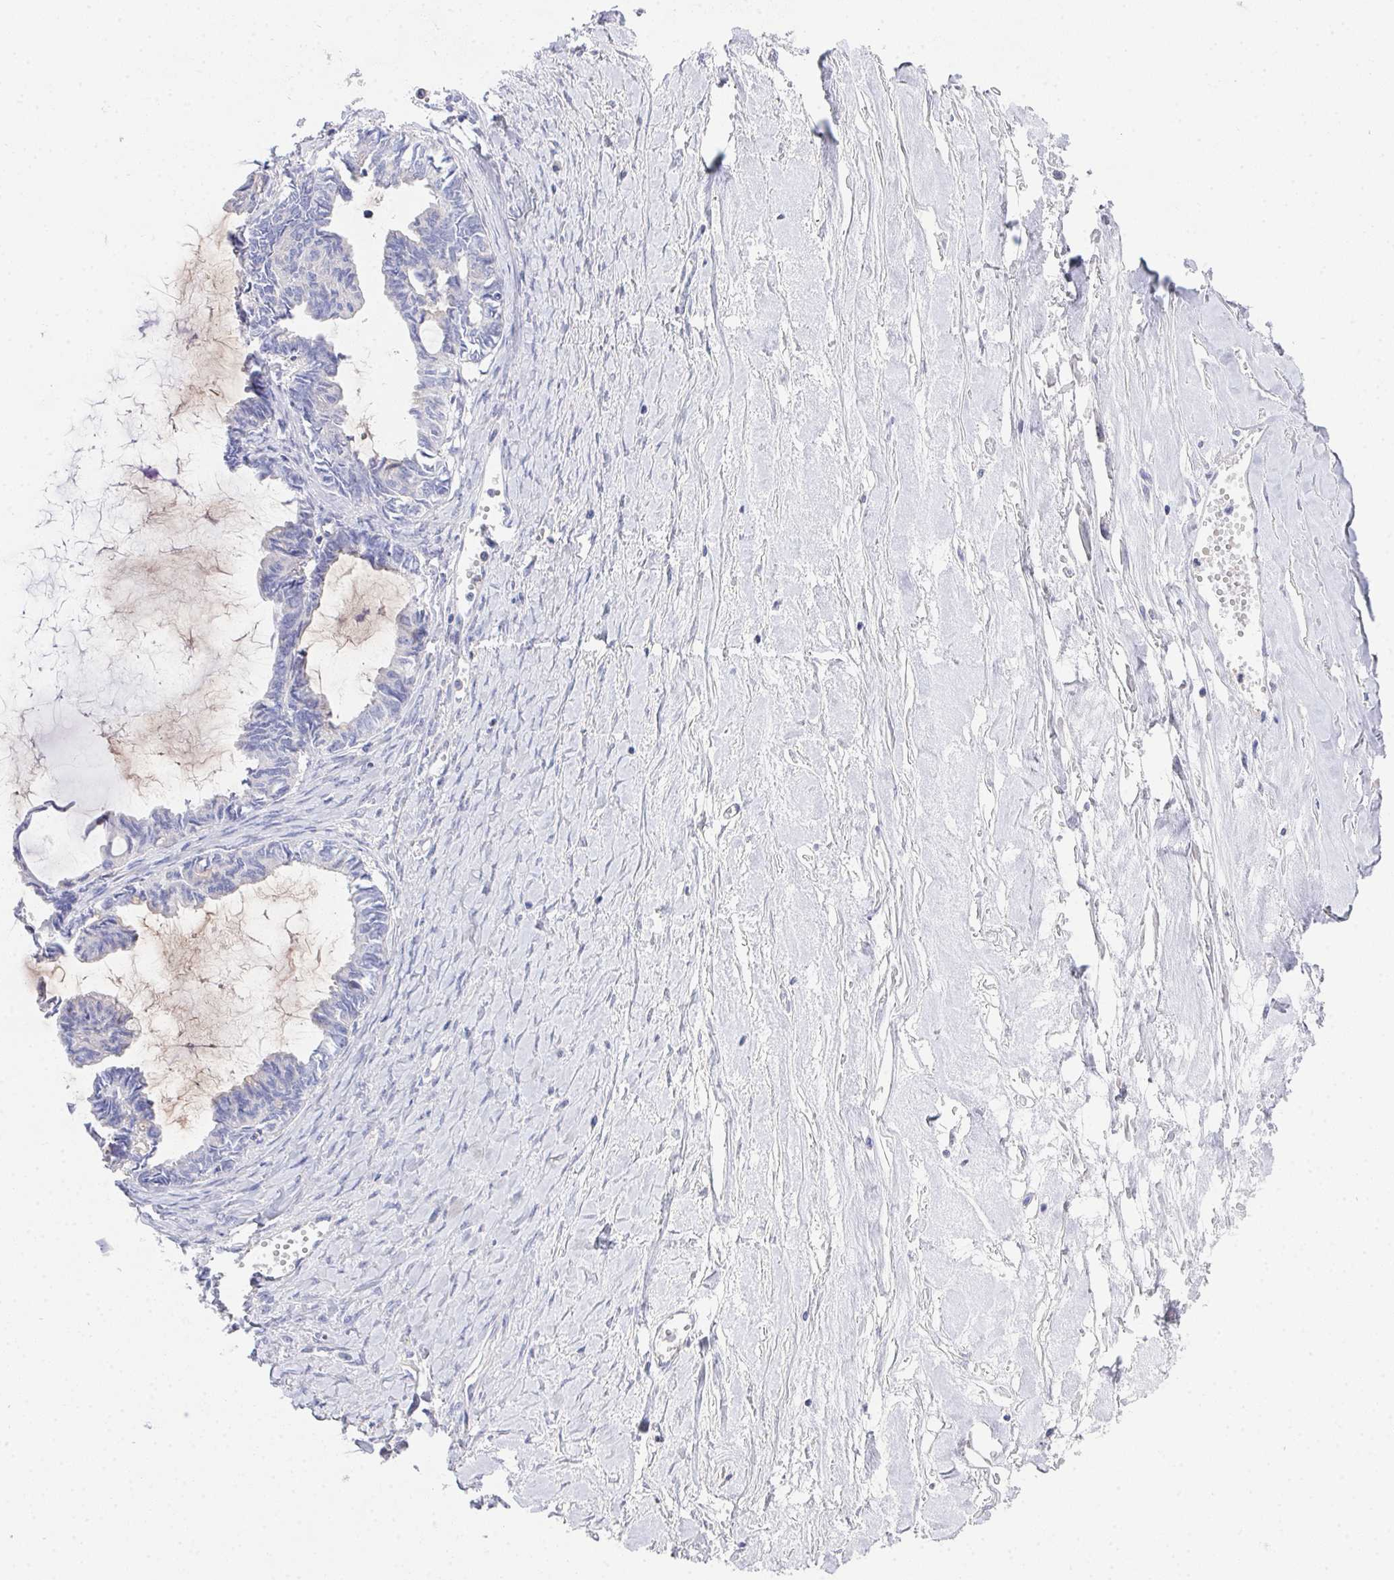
{"staining": {"intensity": "negative", "quantity": "none", "location": "none"}, "tissue": "ovarian cancer", "cell_type": "Tumor cells", "image_type": "cancer", "snomed": [{"axis": "morphology", "description": "Cystadenocarcinoma, mucinous, NOS"}, {"axis": "topography", "description": "Ovary"}], "caption": "Immunohistochemical staining of human mucinous cystadenocarcinoma (ovarian) shows no significant positivity in tumor cells. Nuclei are stained in blue.", "gene": "PRG3", "patient": {"sex": "female", "age": 61}}